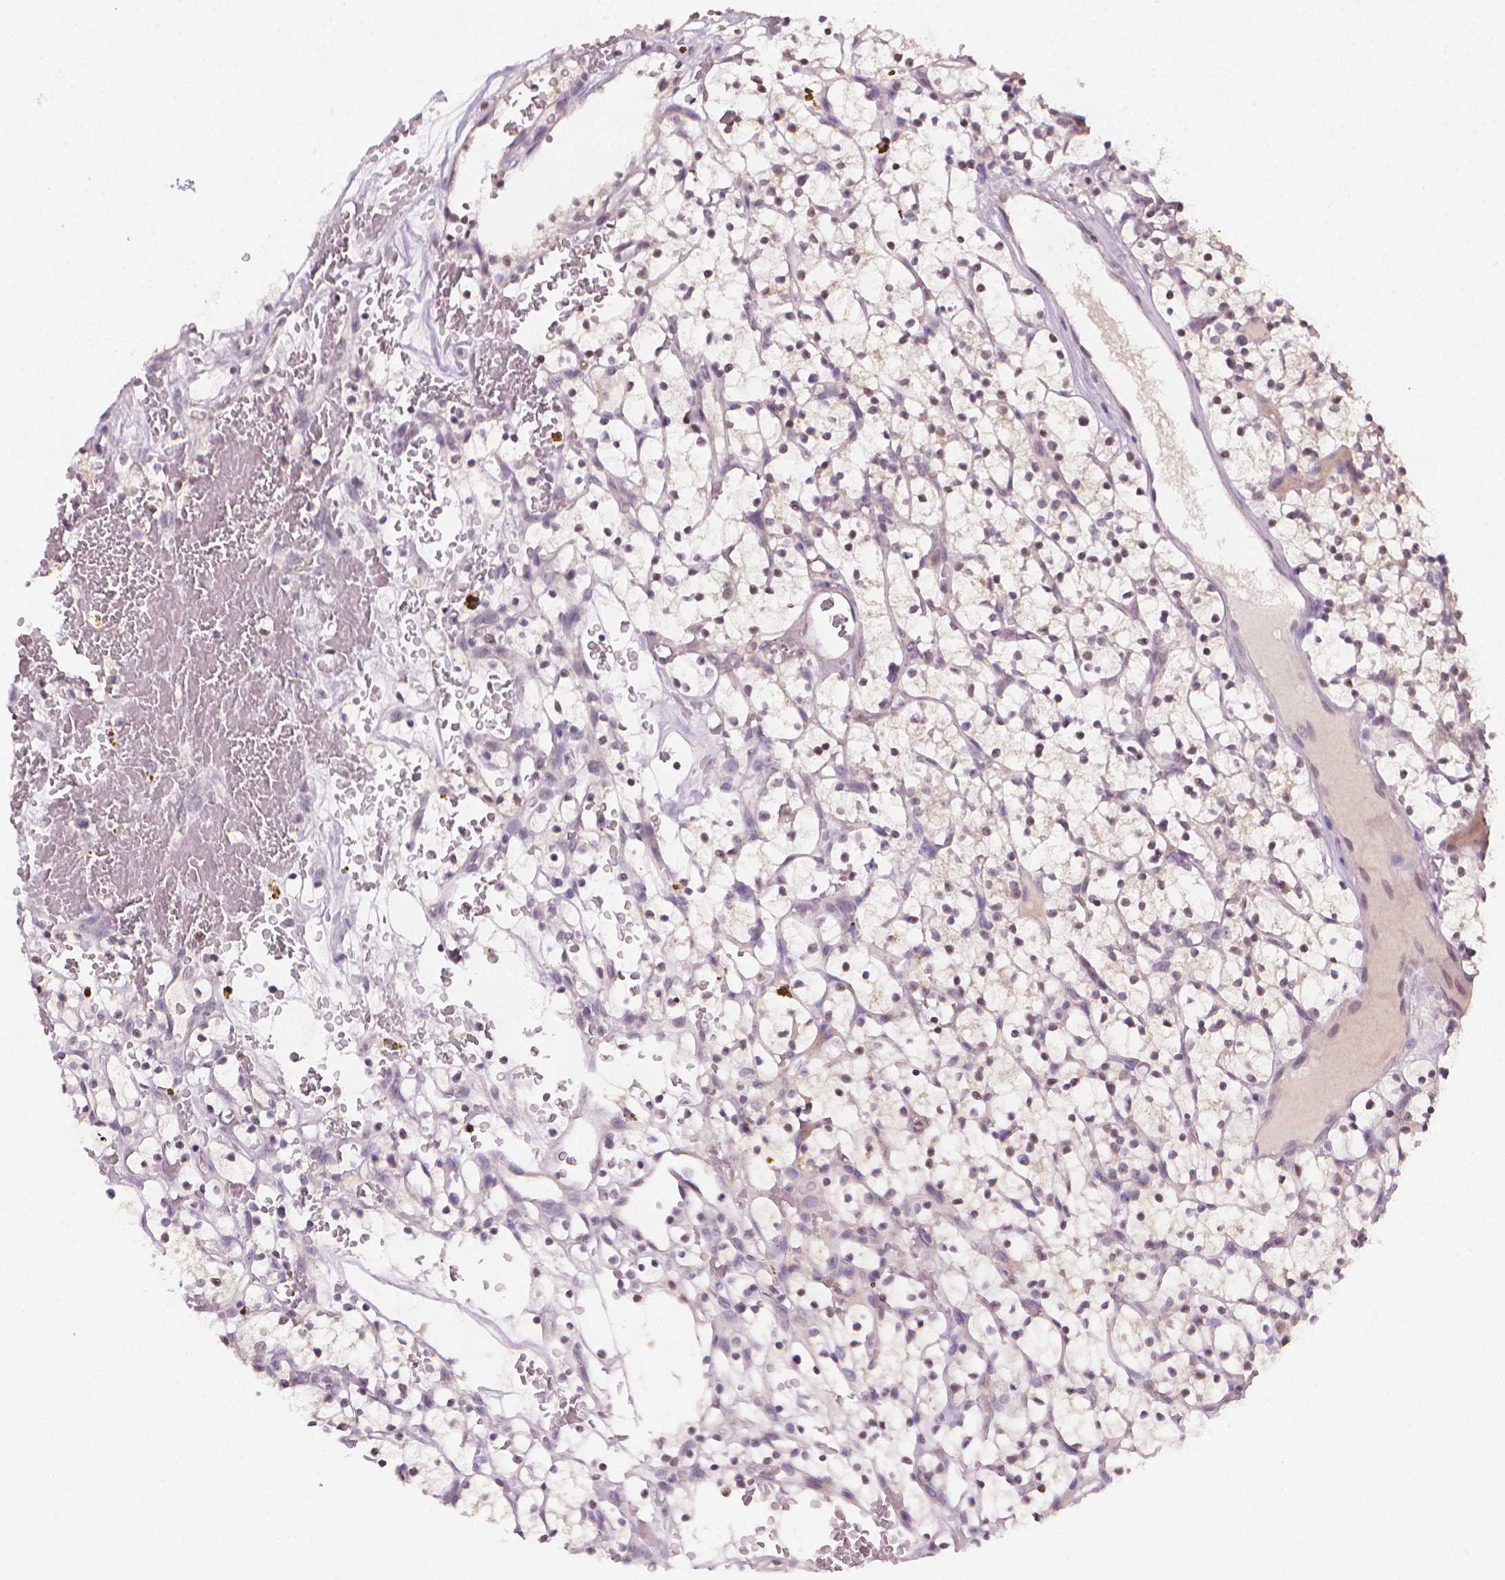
{"staining": {"intensity": "negative", "quantity": "none", "location": "none"}, "tissue": "renal cancer", "cell_type": "Tumor cells", "image_type": "cancer", "snomed": [{"axis": "morphology", "description": "Adenocarcinoma, NOS"}, {"axis": "topography", "description": "Kidney"}], "caption": "High power microscopy image of an immunohistochemistry (IHC) histopathology image of renal cancer, revealing no significant staining in tumor cells. The staining is performed using DAB brown chromogen with nuclei counter-stained in using hematoxylin.", "gene": "NCAN", "patient": {"sex": "female", "age": 64}}